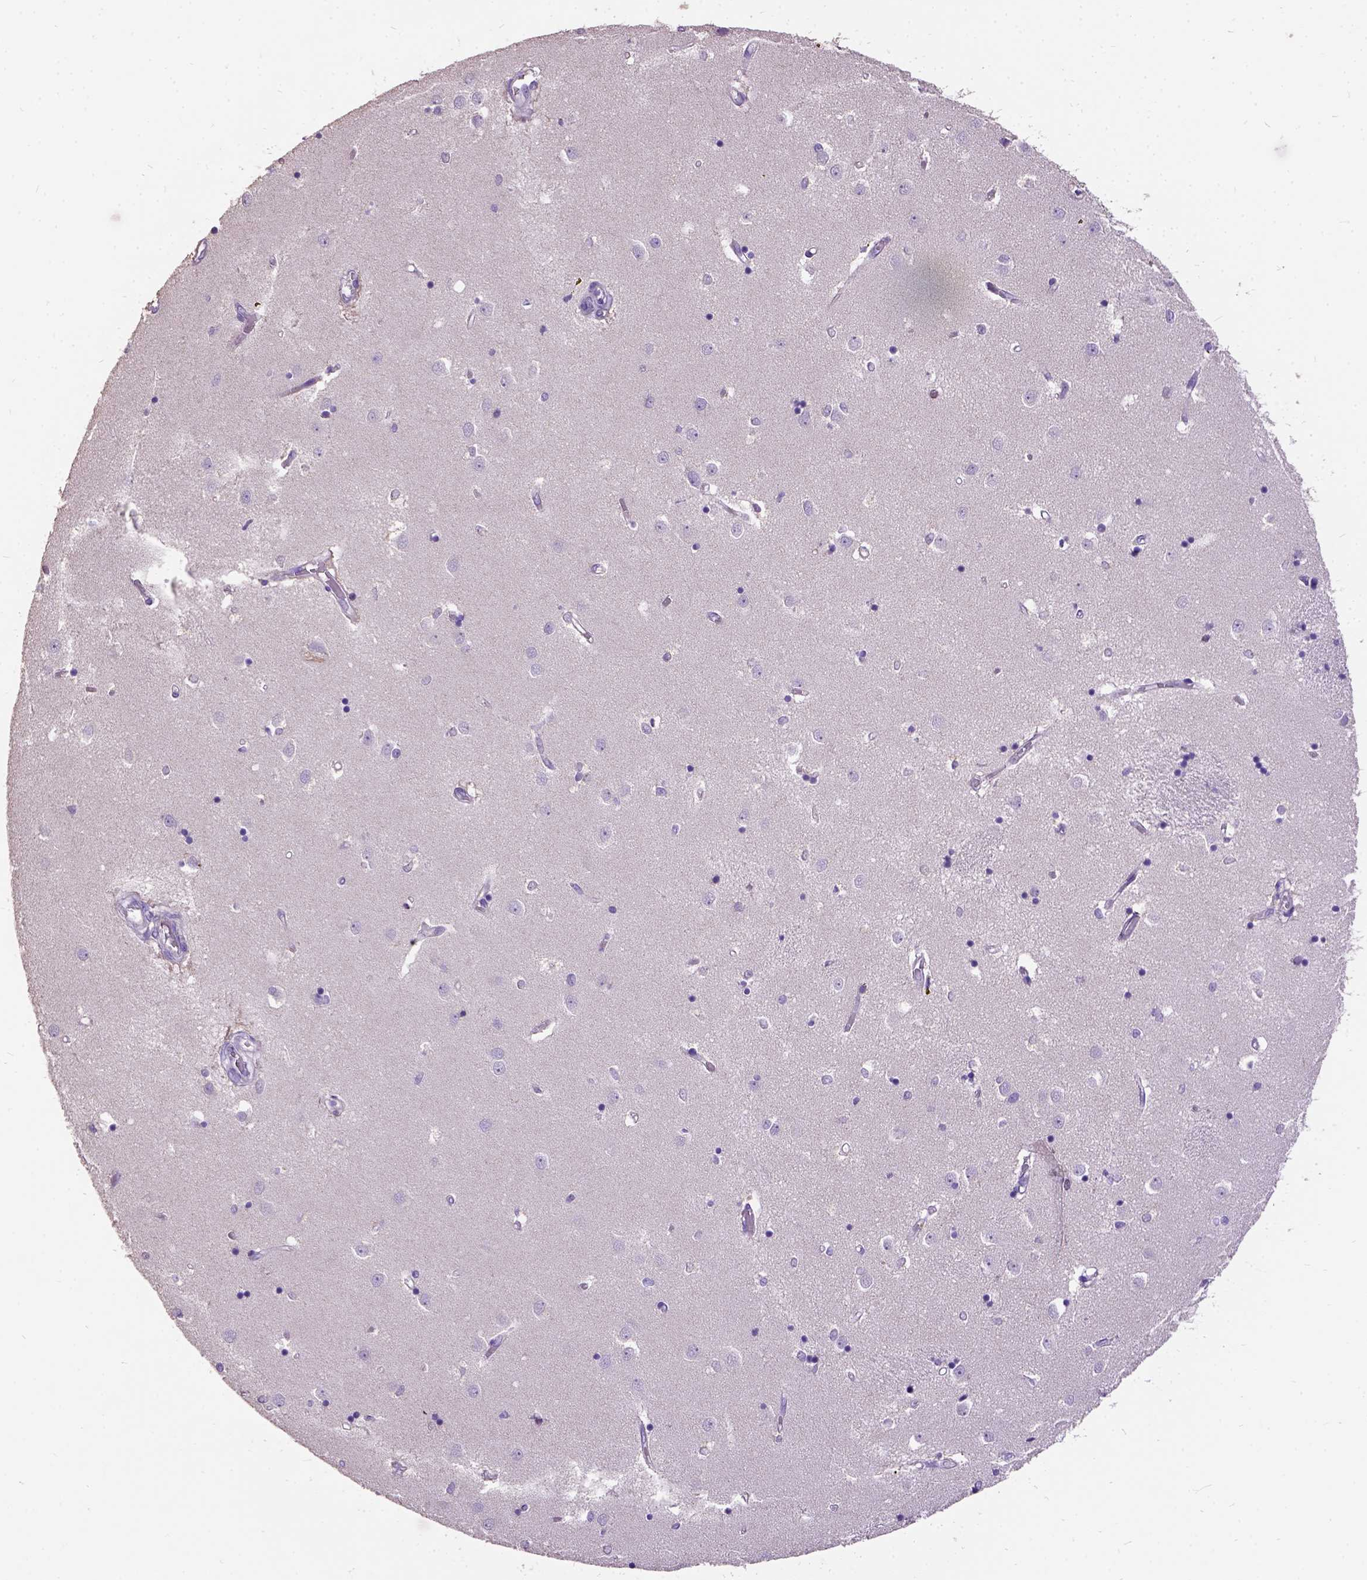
{"staining": {"intensity": "negative", "quantity": "none", "location": "none"}, "tissue": "caudate", "cell_type": "Glial cells", "image_type": "normal", "snomed": [{"axis": "morphology", "description": "Normal tissue, NOS"}, {"axis": "topography", "description": "Lateral ventricle wall"}], "caption": "DAB immunohistochemical staining of normal human caudate exhibits no significant staining in glial cells. The staining was performed using DAB (3,3'-diaminobenzidine) to visualize the protein expression in brown, while the nuclei were stained in blue with hematoxylin (Magnification: 20x).", "gene": "DQX1", "patient": {"sex": "male", "age": 54}}